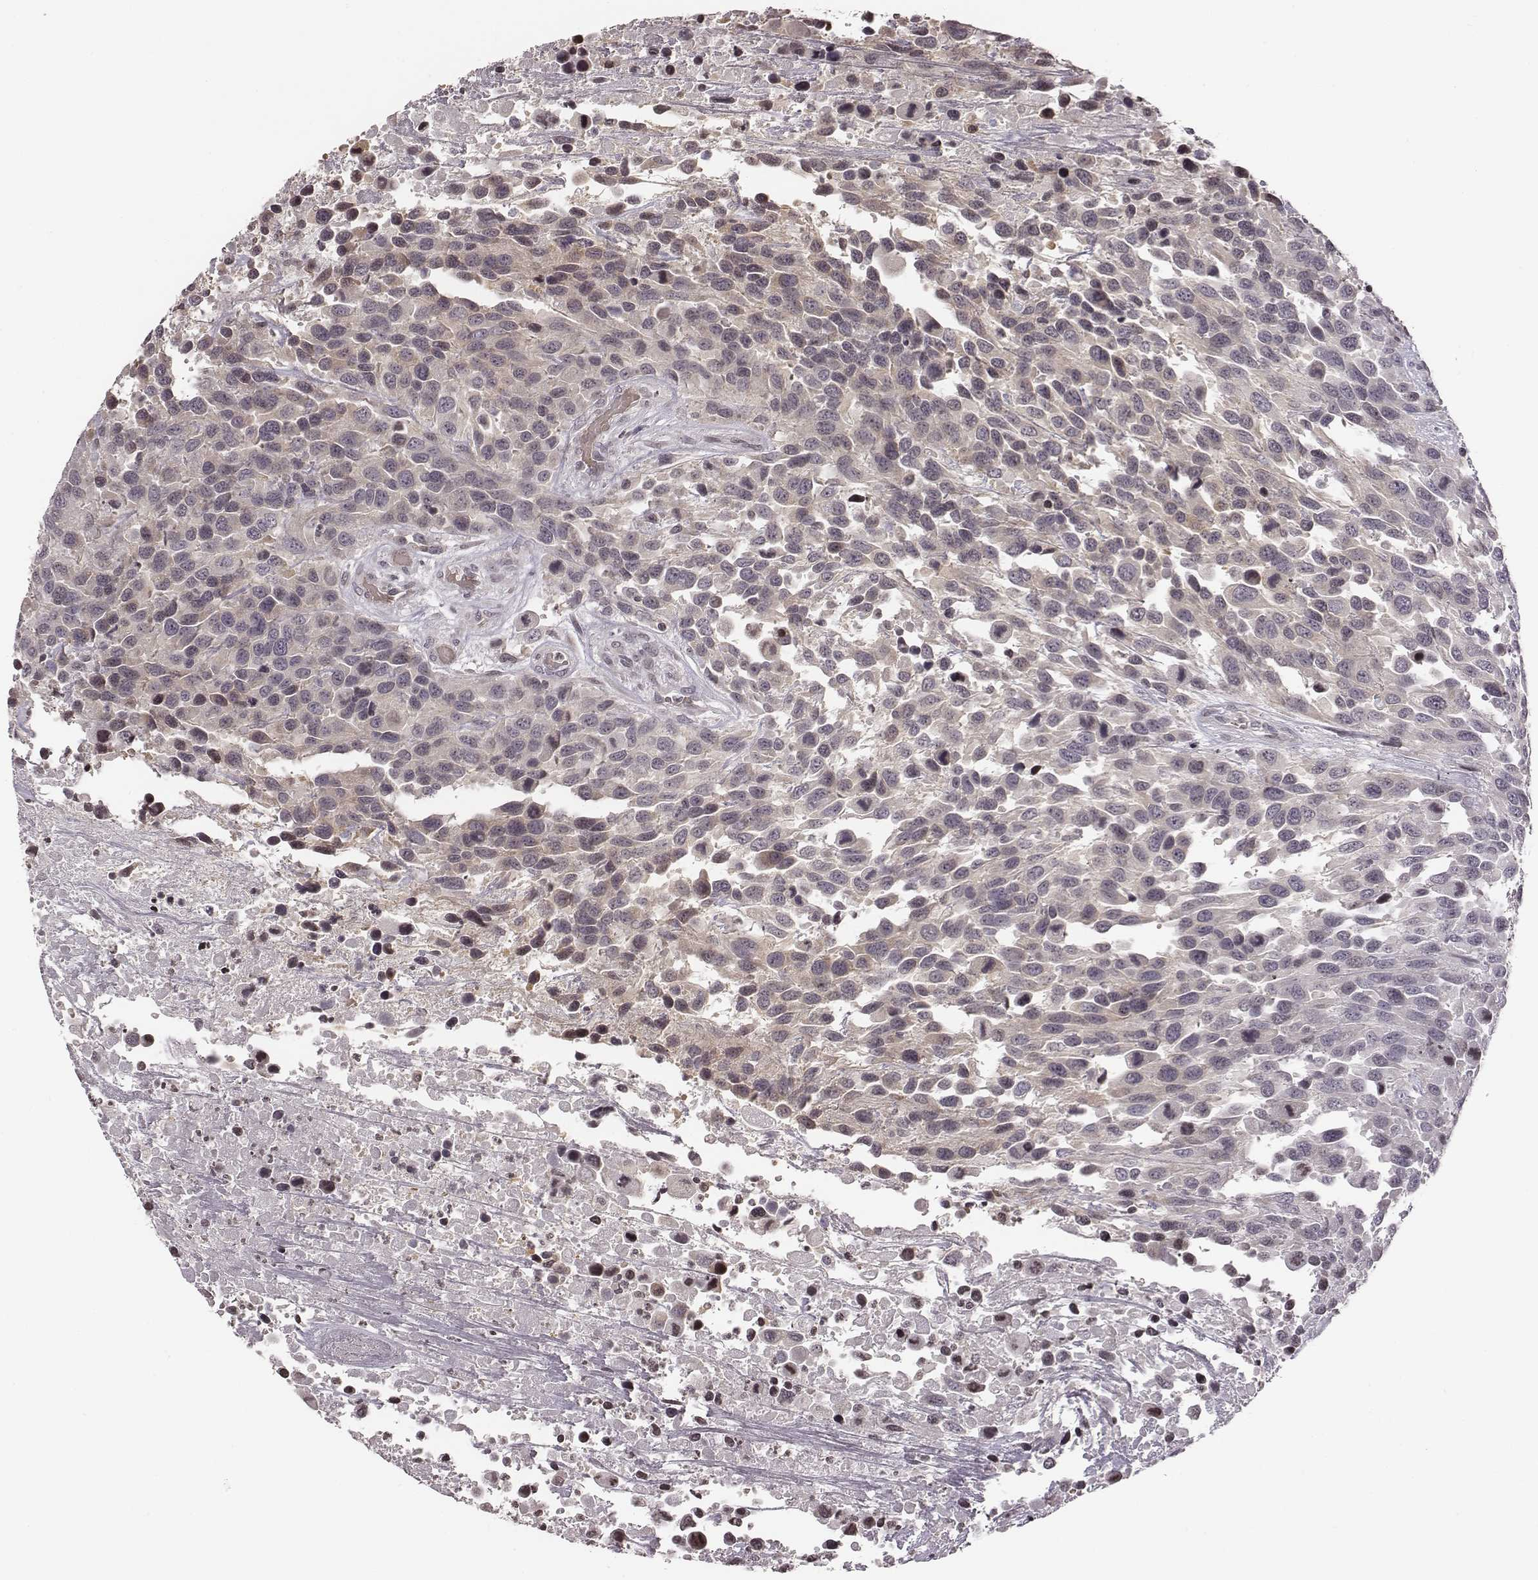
{"staining": {"intensity": "negative", "quantity": "none", "location": "none"}, "tissue": "urothelial cancer", "cell_type": "Tumor cells", "image_type": "cancer", "snomed": [{"axis": "morphology", "description": "Urothelial carcinoma, High grade"}, {"axis": "topography", "description": "Urinary bladder"}], "caption": "There is no significant positivity in tumor cells of high-grade urothelial carcinoma. (DAB immunohistochemistry with hematoxylin counter stain).", "gene": "GRM4", "patient": {"sex": "female", "age": 70}}